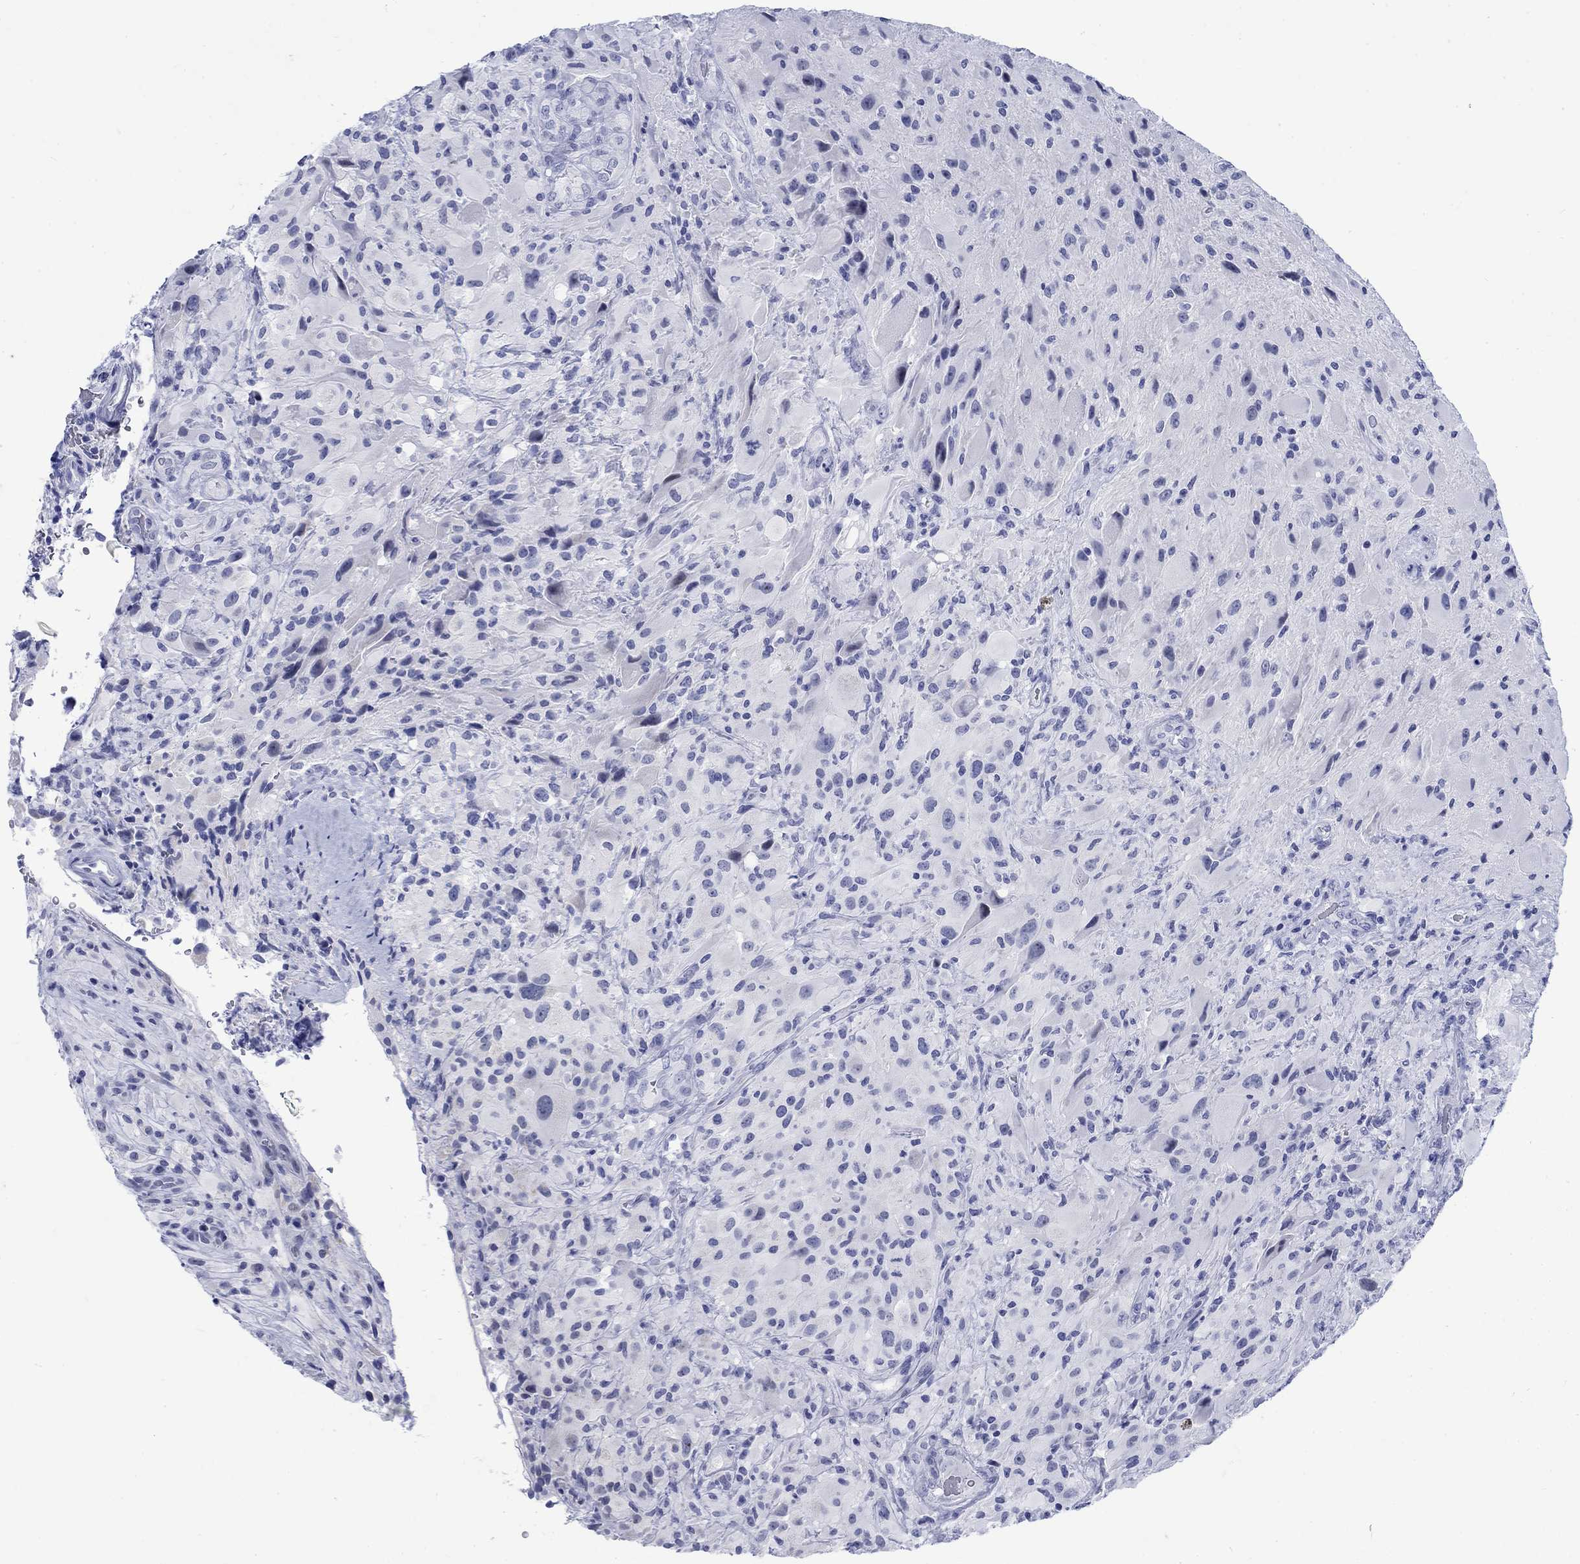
{"staining": {"intensity": "negative", "quantity": "none", "location": "none"}, "tissue": "glioma", "cell_type": "Tumor cells", "image_type": "cancer", "snomed": [{"axis": "morphology", "description": "Glioma, malignant, High grade"}, {"axis": "topography", "description": "Cerebral cortex"}], "caption": "Protein analysis of glioma exhibits no significant positivity in tumor cells.", "gene": "KRT76", "patient": {"sex": "male", "age": 35}}